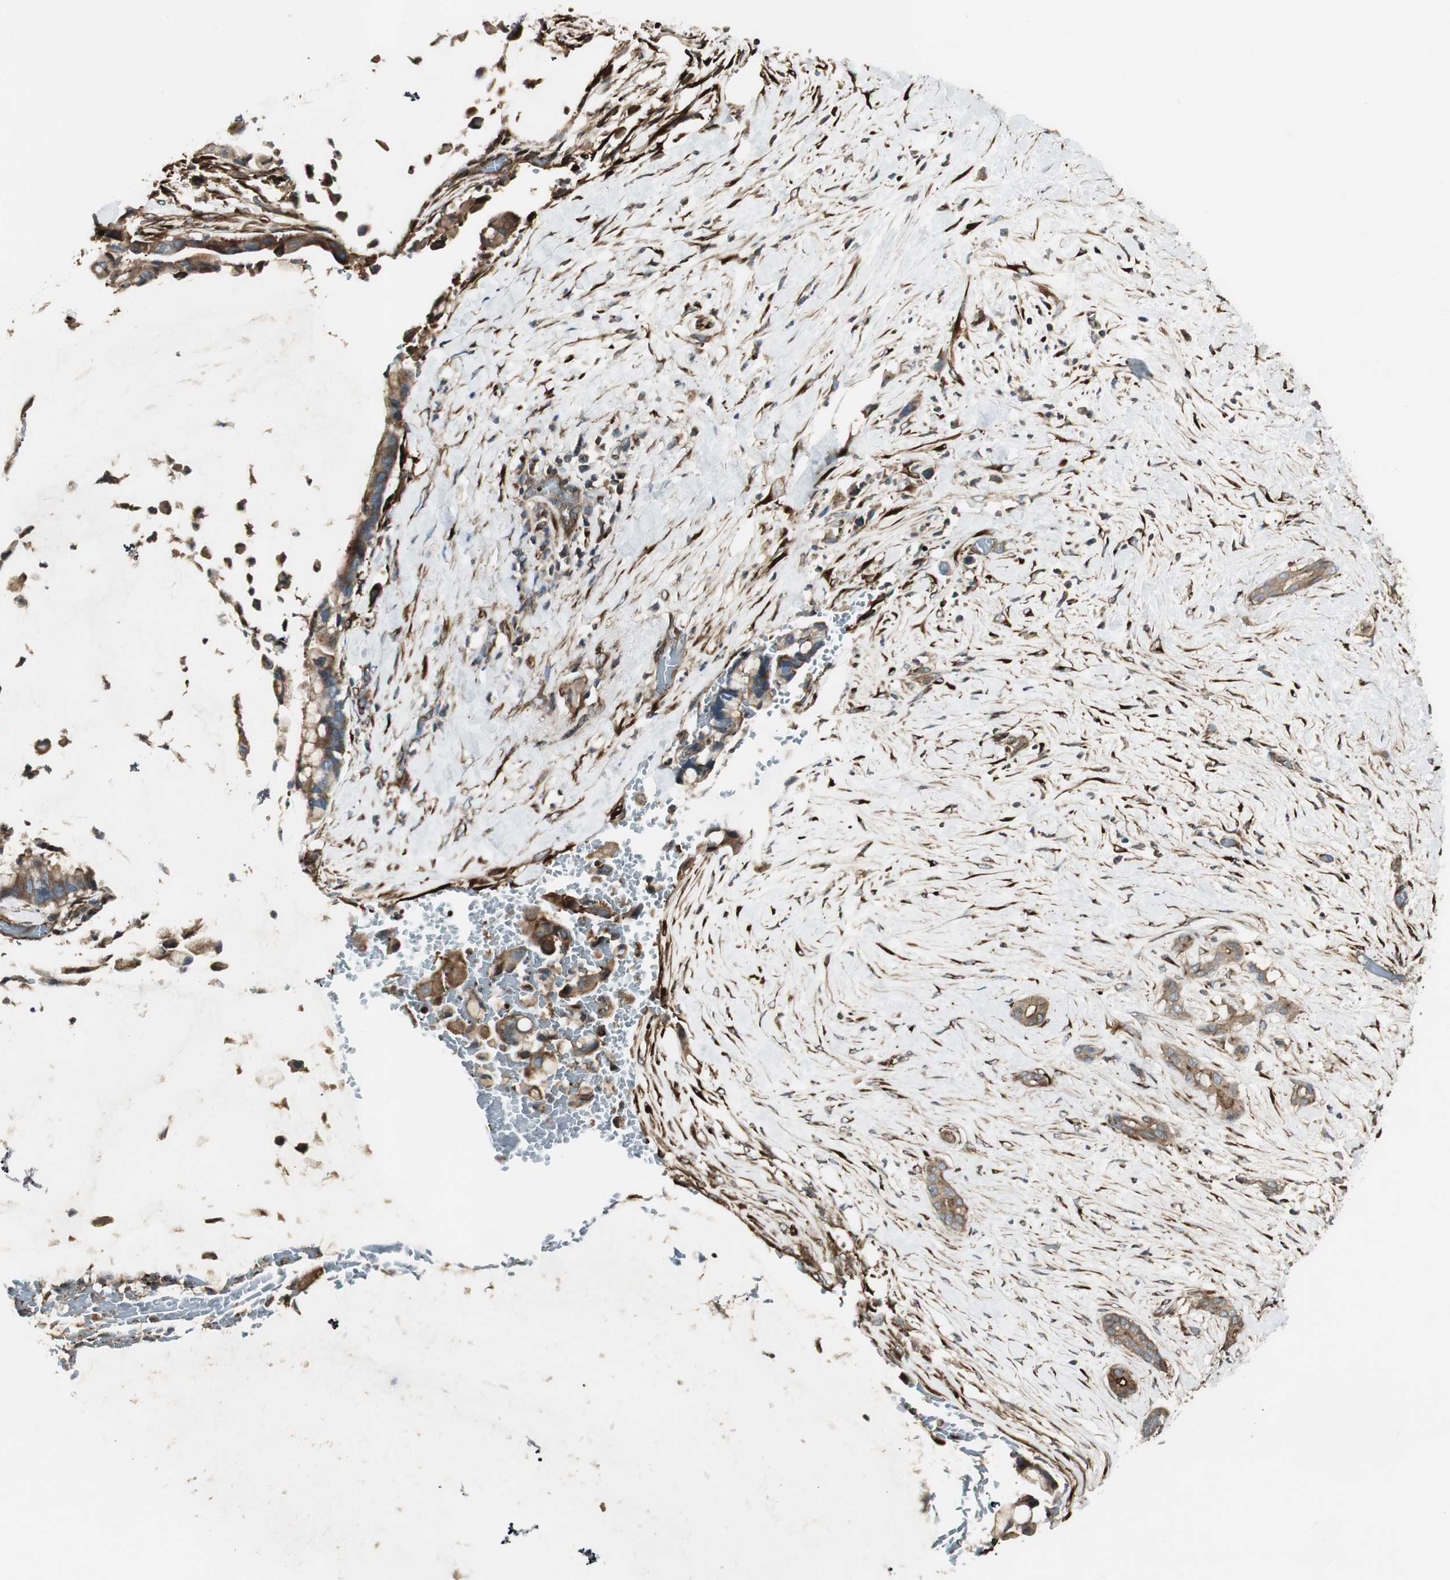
{"staining": {"intensity": "moderate", "quantity": ">75%", "location": "cytoplasmic/membranous"}, "tissue": "pancreatic cancer", "cell_type": "Tumor cells", "image_type": "cancer", "snomed": [{"axis": "morphology", "description": "Adenocarcinoma, NOS"}, {"axis": "topography", "description": "Pancreas"}], "caption": "Human pancreatic cancer stained for a protein (brown) demonstrates moderate cytoplasmic/membranous positive expression in approximately >75% of tumor cells.", "gene": "PRKG1", "patient": {"sex": "male", "age": 41}}